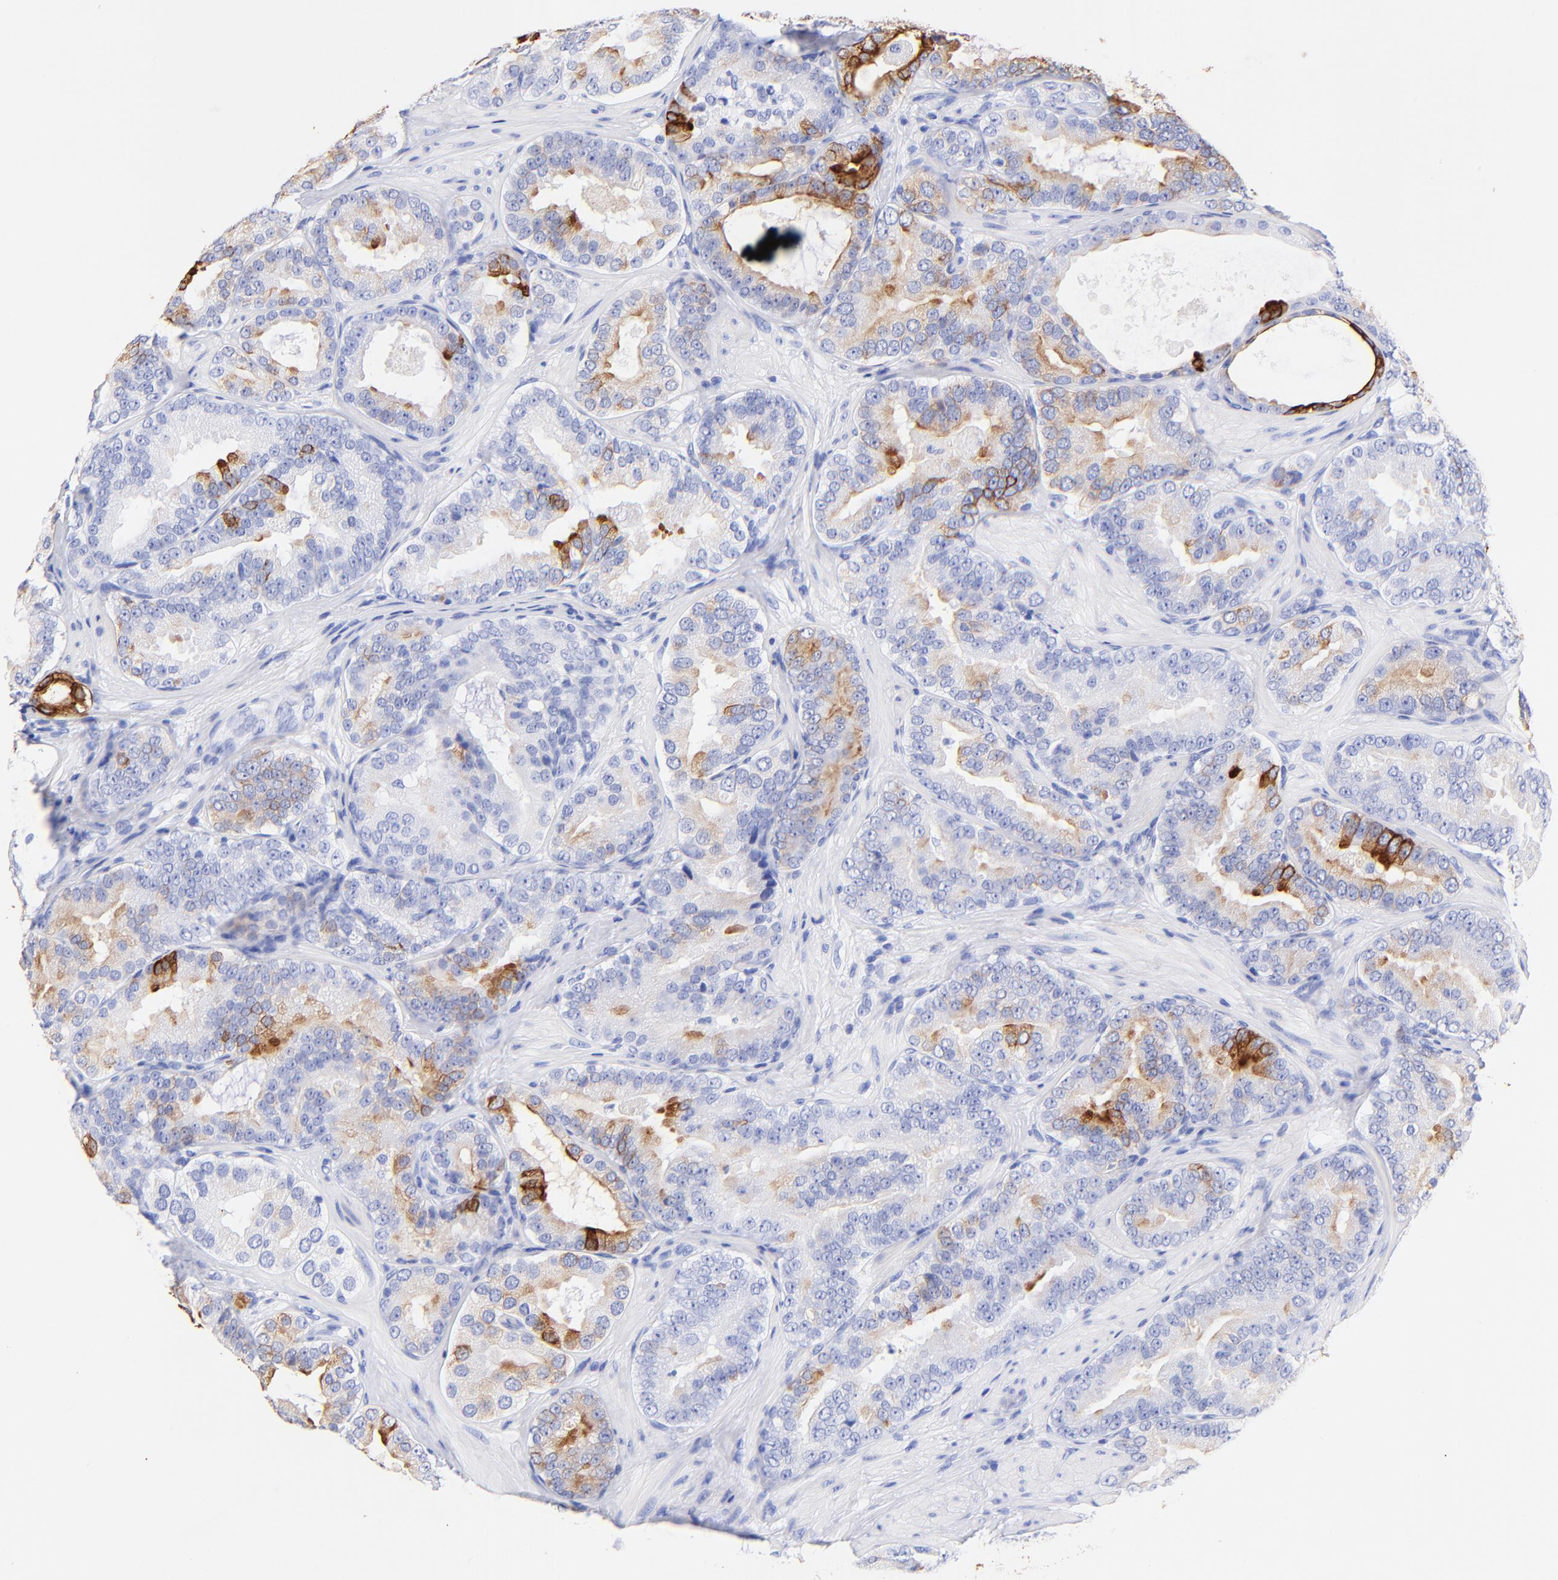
{"staining": {"intensity": "moderate", "quantity": ">75%", "location": "cytoplasmic/membranous"}, "tissue": "prostate cancer", "cell_type": "Tumor cells", "image_type": "cancer", "snomed": [{"axis": "morphology", "description": "Adenocarcinoma, Low grade"}, {"axis": "topography", "description": "Prostate"}], "caption": "Tumor cells show medium levels of moderate cytoplasmic/membranous expression in about >75% of cells in adenocarcinoma (low-grade) (prostate).", "gene": "KRT19", "patient": {"sex": "male", "age": 59}}